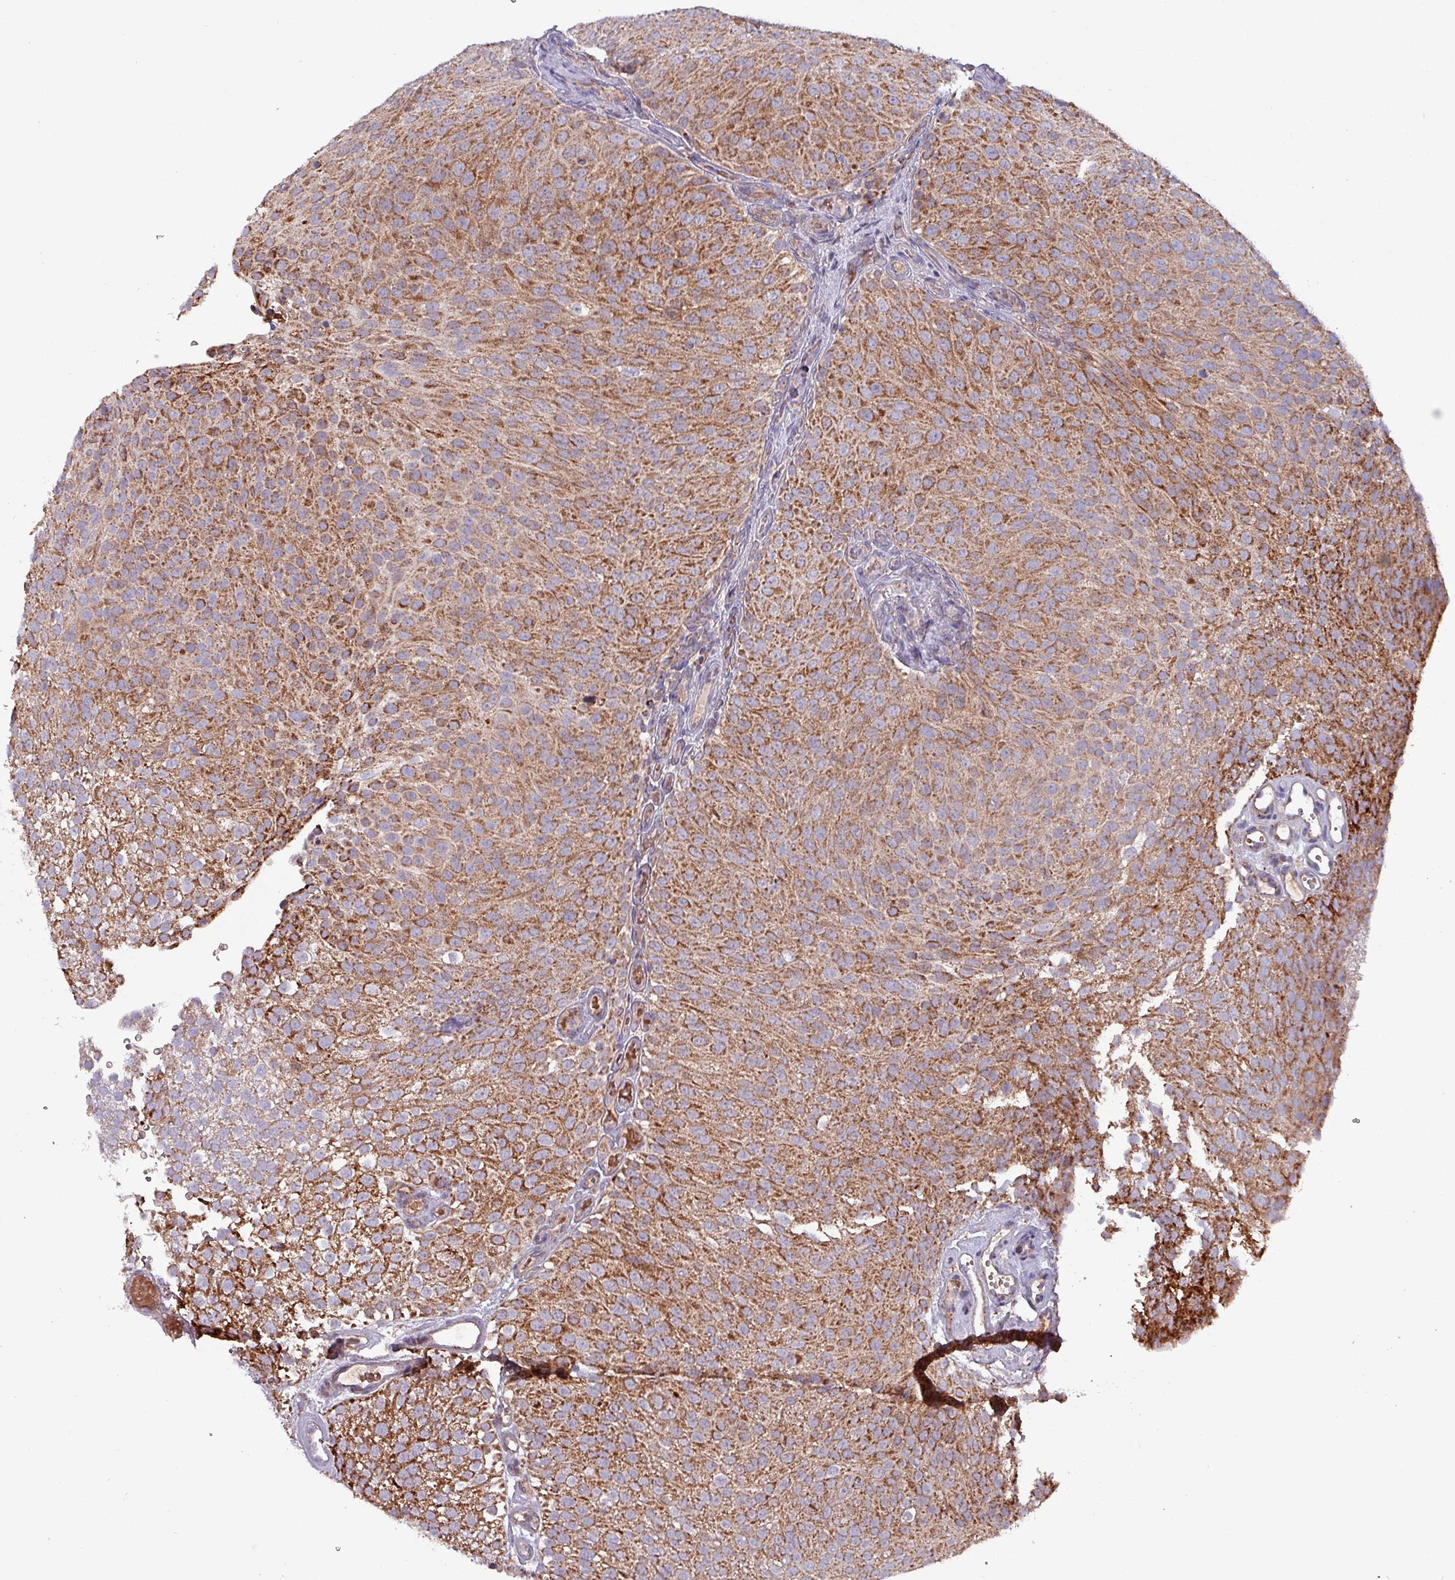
{"staining": {"intensity": "strong", "quantity": ">75%", "location": "cytoplasmic/membranous"}, "tissue": "urothelial cancer", "cell_type": "Tumor cells", "image_type": "cancer", "snomed": [{"axis": "morphology", "description": "Urothelial carcinoma, Low grade"}, {"axis": "topography", "description": "Urinary bladder"}], "caption": "A micrograph of urothelial cancer stained for a protein demonstrates strong cytoplasmic/membranous brown staining in tumor cells. (brown staining indicates protein expression, while blue staining denotes nuclei).", "gene": "ZNF322", "patient": {"sex": "male", "age": 78}}